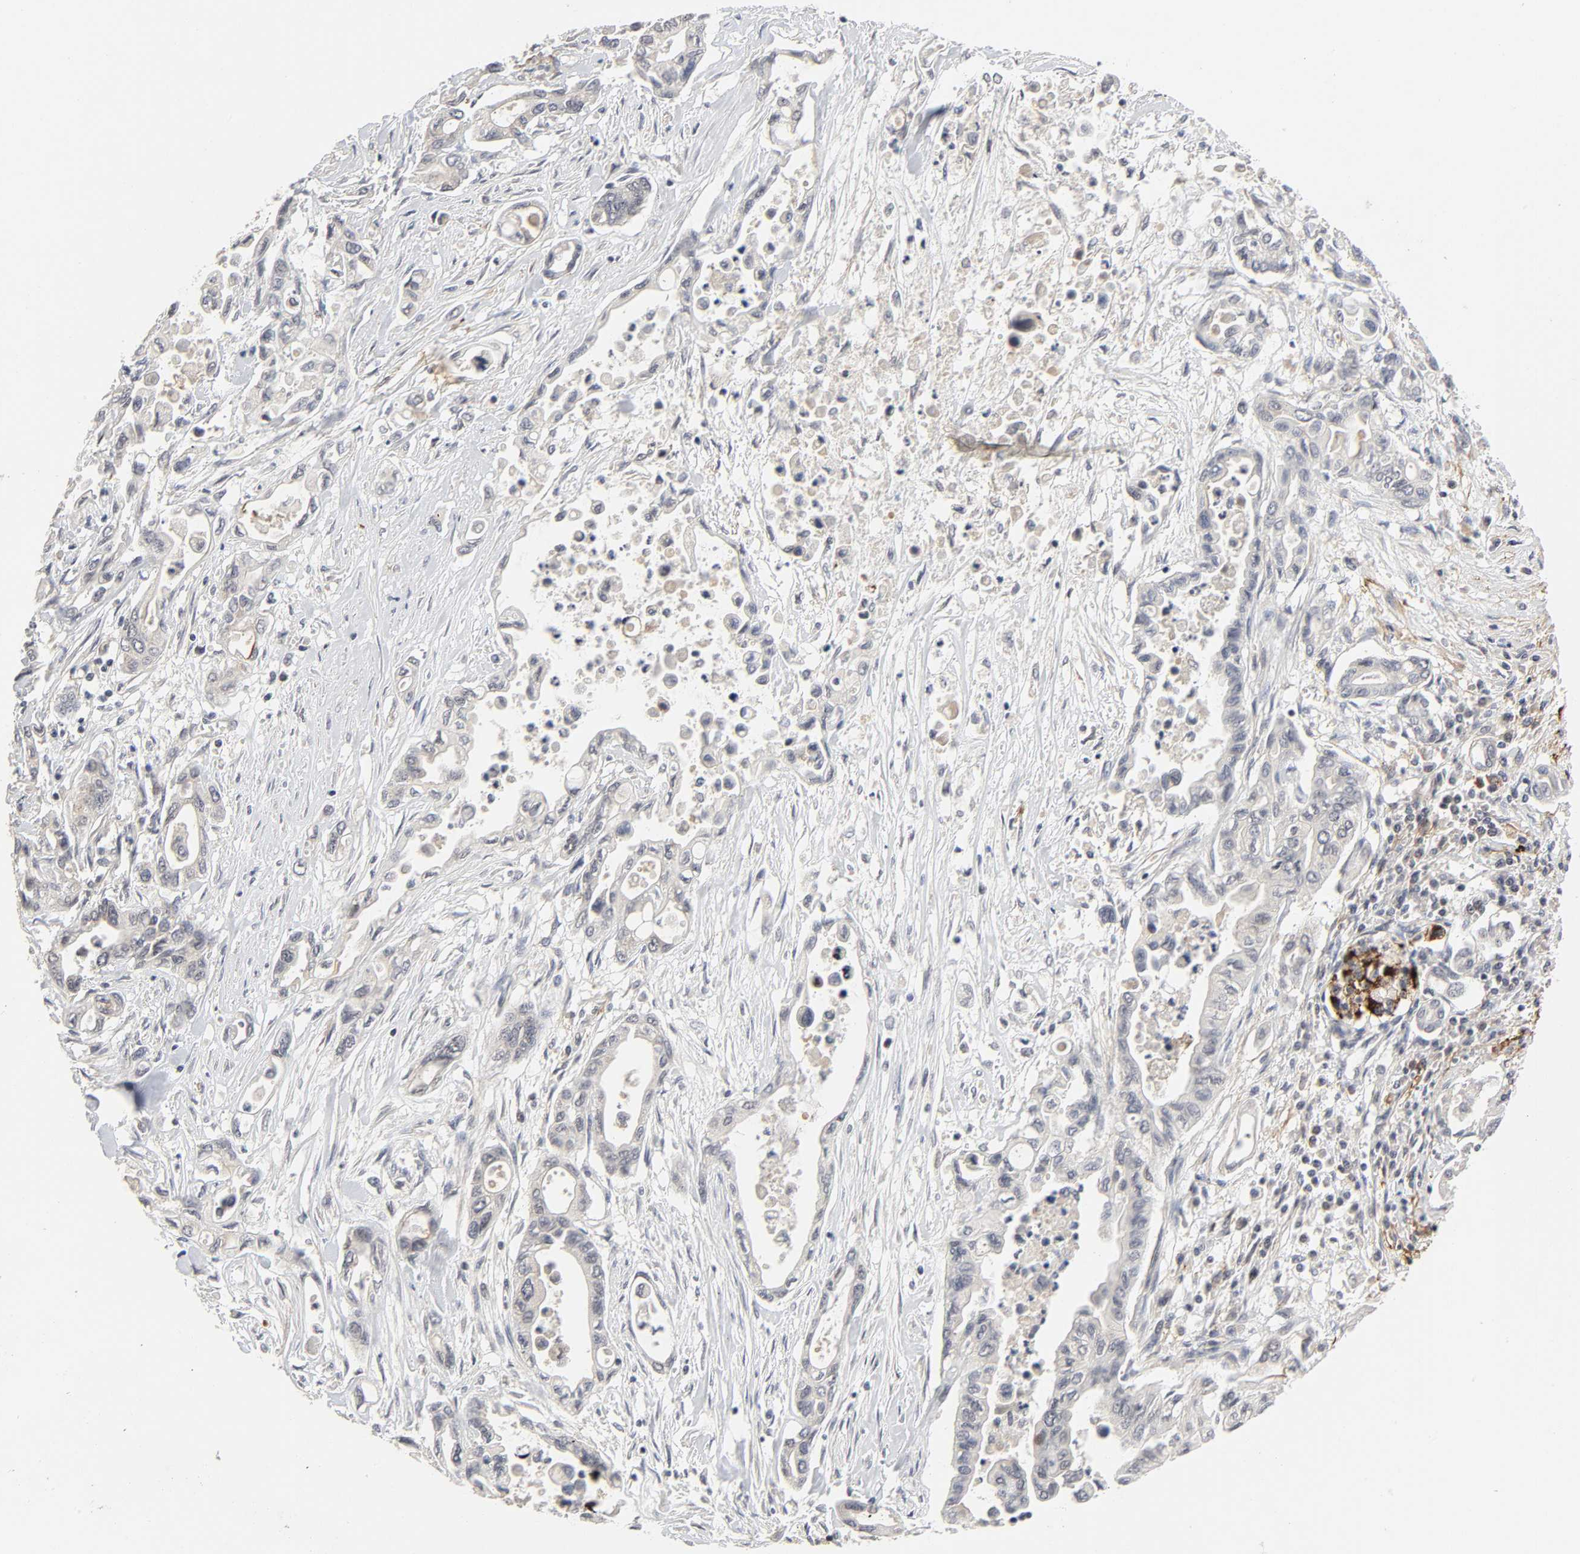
{"staining": {"intensity": "negative", "quantity": "none", "location": "none"}, "tissue": "pancreatic cancer", "cell_type": "Tumor cells", "image_type": "cancer", "snomed": [{"axis": "morphology", "description": "Adenocarcinoma, NOS"}, {"axis": "topography", "description": "Pancreas"}], "caption": "The image demonstrates no staining of tumor cells in pancreatic adenocarcinoma.", "gene": "ZKSCAN8", "patient": {"sex": "female", "age": 57}}